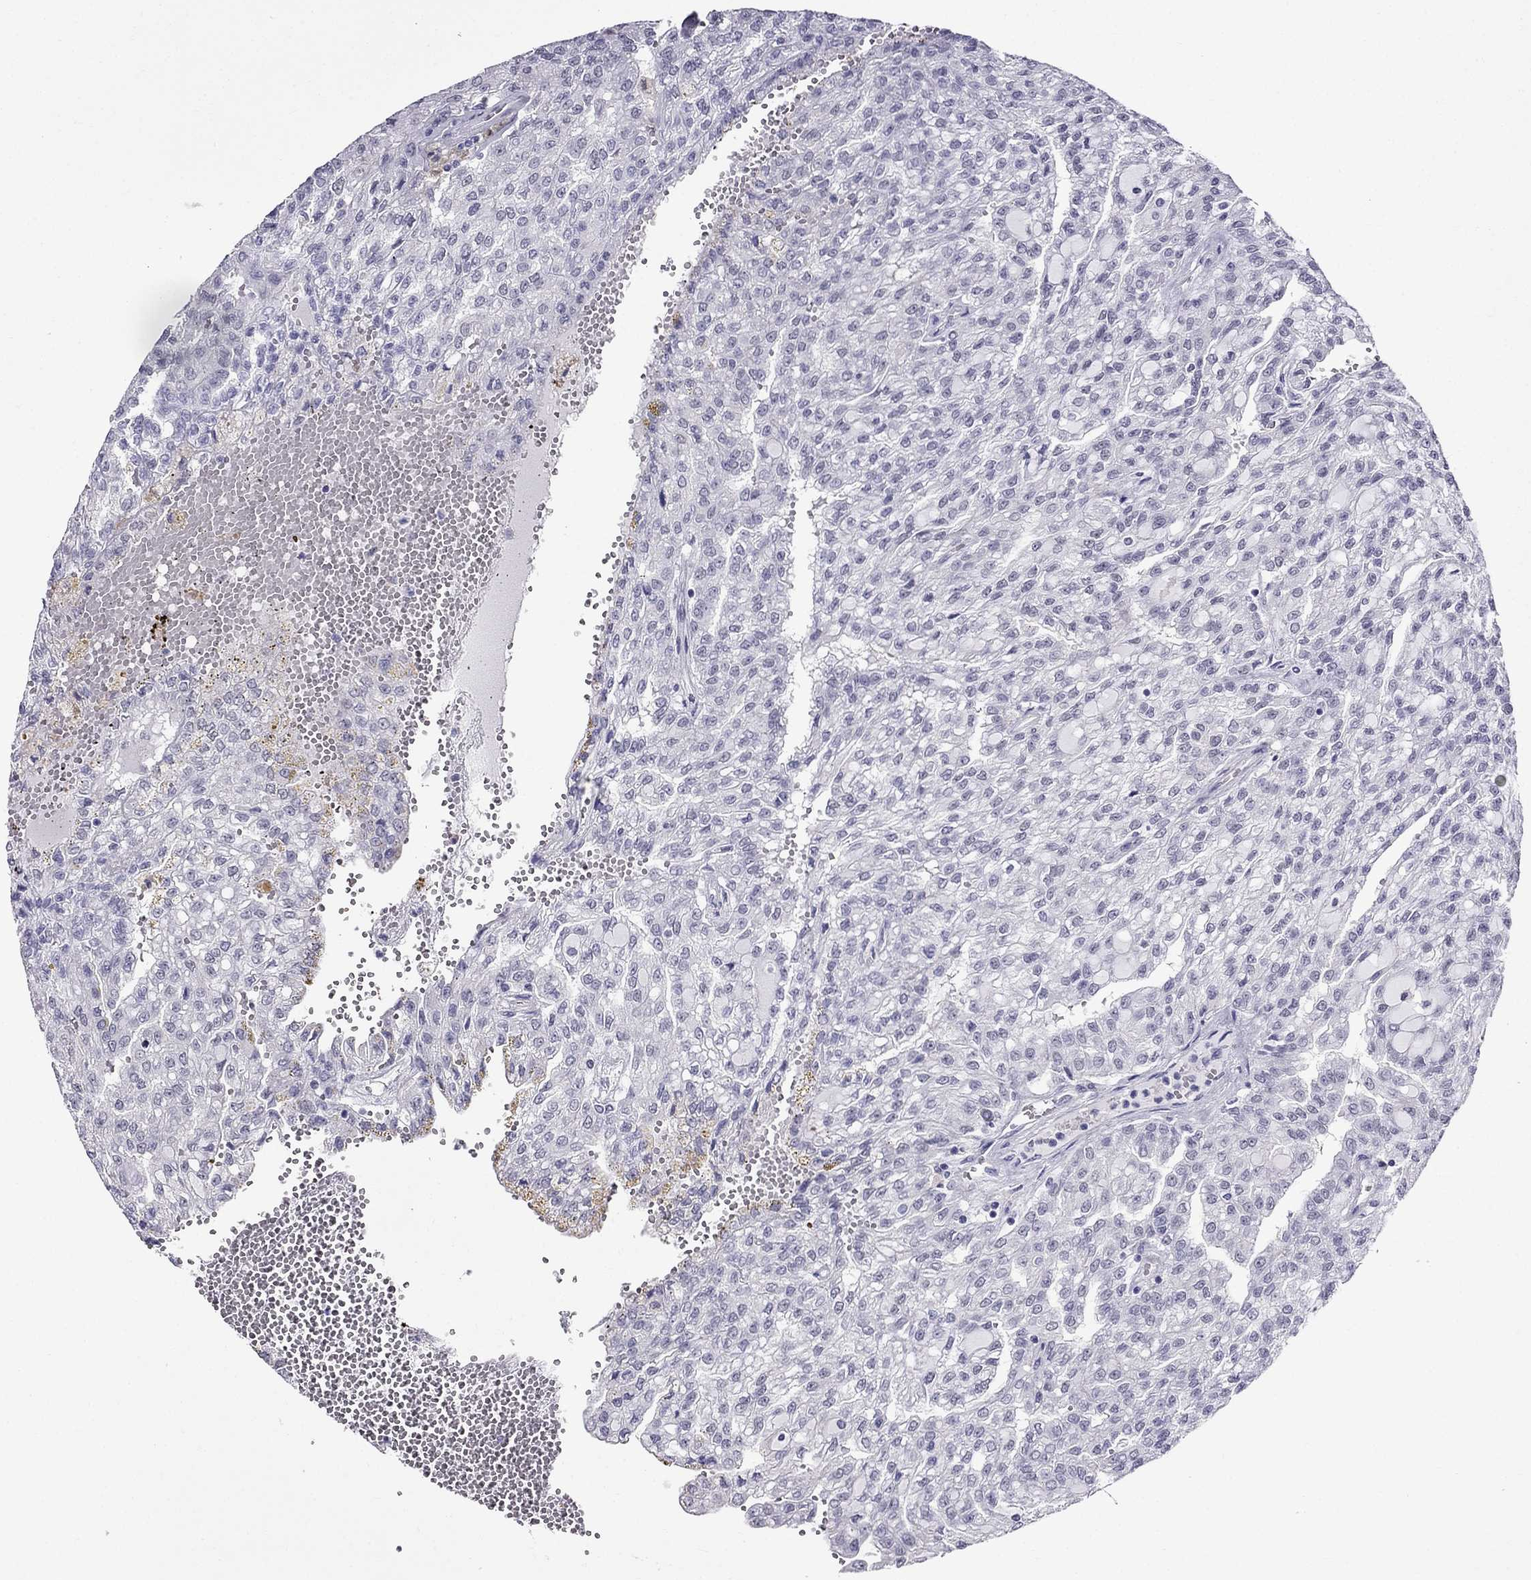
{"staining": {"intensity": "negative", "quantity": "none", "location": "none"}, "tissue": "renal cancer", "cell_type": "Tumor cells", "image_type": "cancer", "snomed": [{"axis": "morphology", "description": "Adenocarcinoma, NOS"}, {"axis": "topography", "description": "Kidney"}], "caption": "Adenocarcinoma (renal) stained for a protein using immunohistochemistry shows no positivity tumor cells.", "gene": "MGP", "patient": {"sex": "male", "age": 63}}